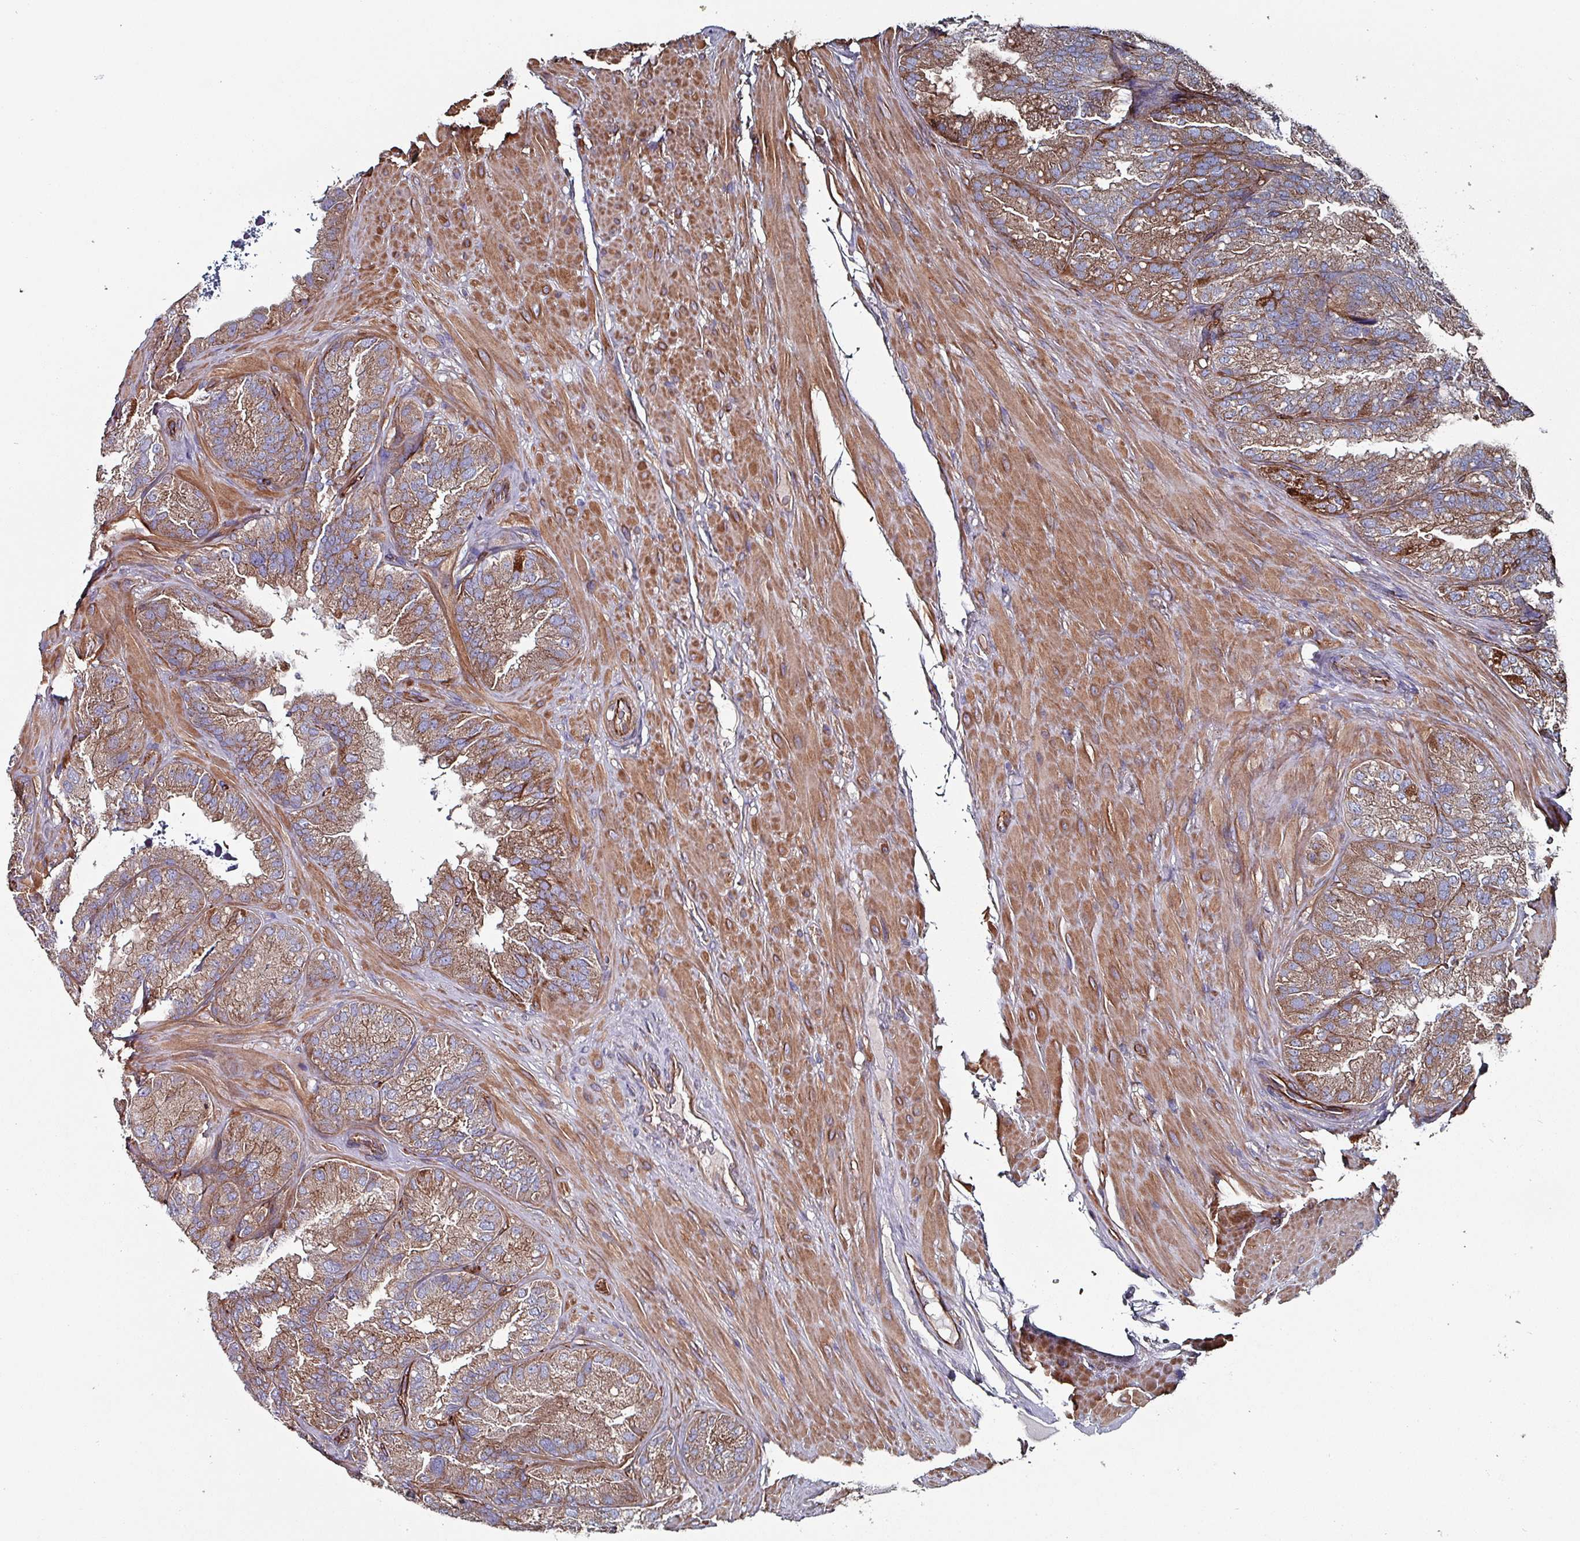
{"staining": {"intensity": "strong", "quantity": ">75%", "location": "cytoplasmic/membranous"}, "tissue": "seminal vesicle", "cell_type": "Glandular cells", "image_type": "normal", "snomed": [{"axis": "morphology", "description": "Normal tissue, NOS"}, {"axis": "topography", "description": "Seminal veicle"}], "caption": "Approximately >75% of glandular cells in normal human seminal vesicle show strong cytoplasmic/membranous protein positivity as visualized by brown immunohistochemical staining.", "gene": "ANO10", "patient": {"sex": "male", "age": 58}}